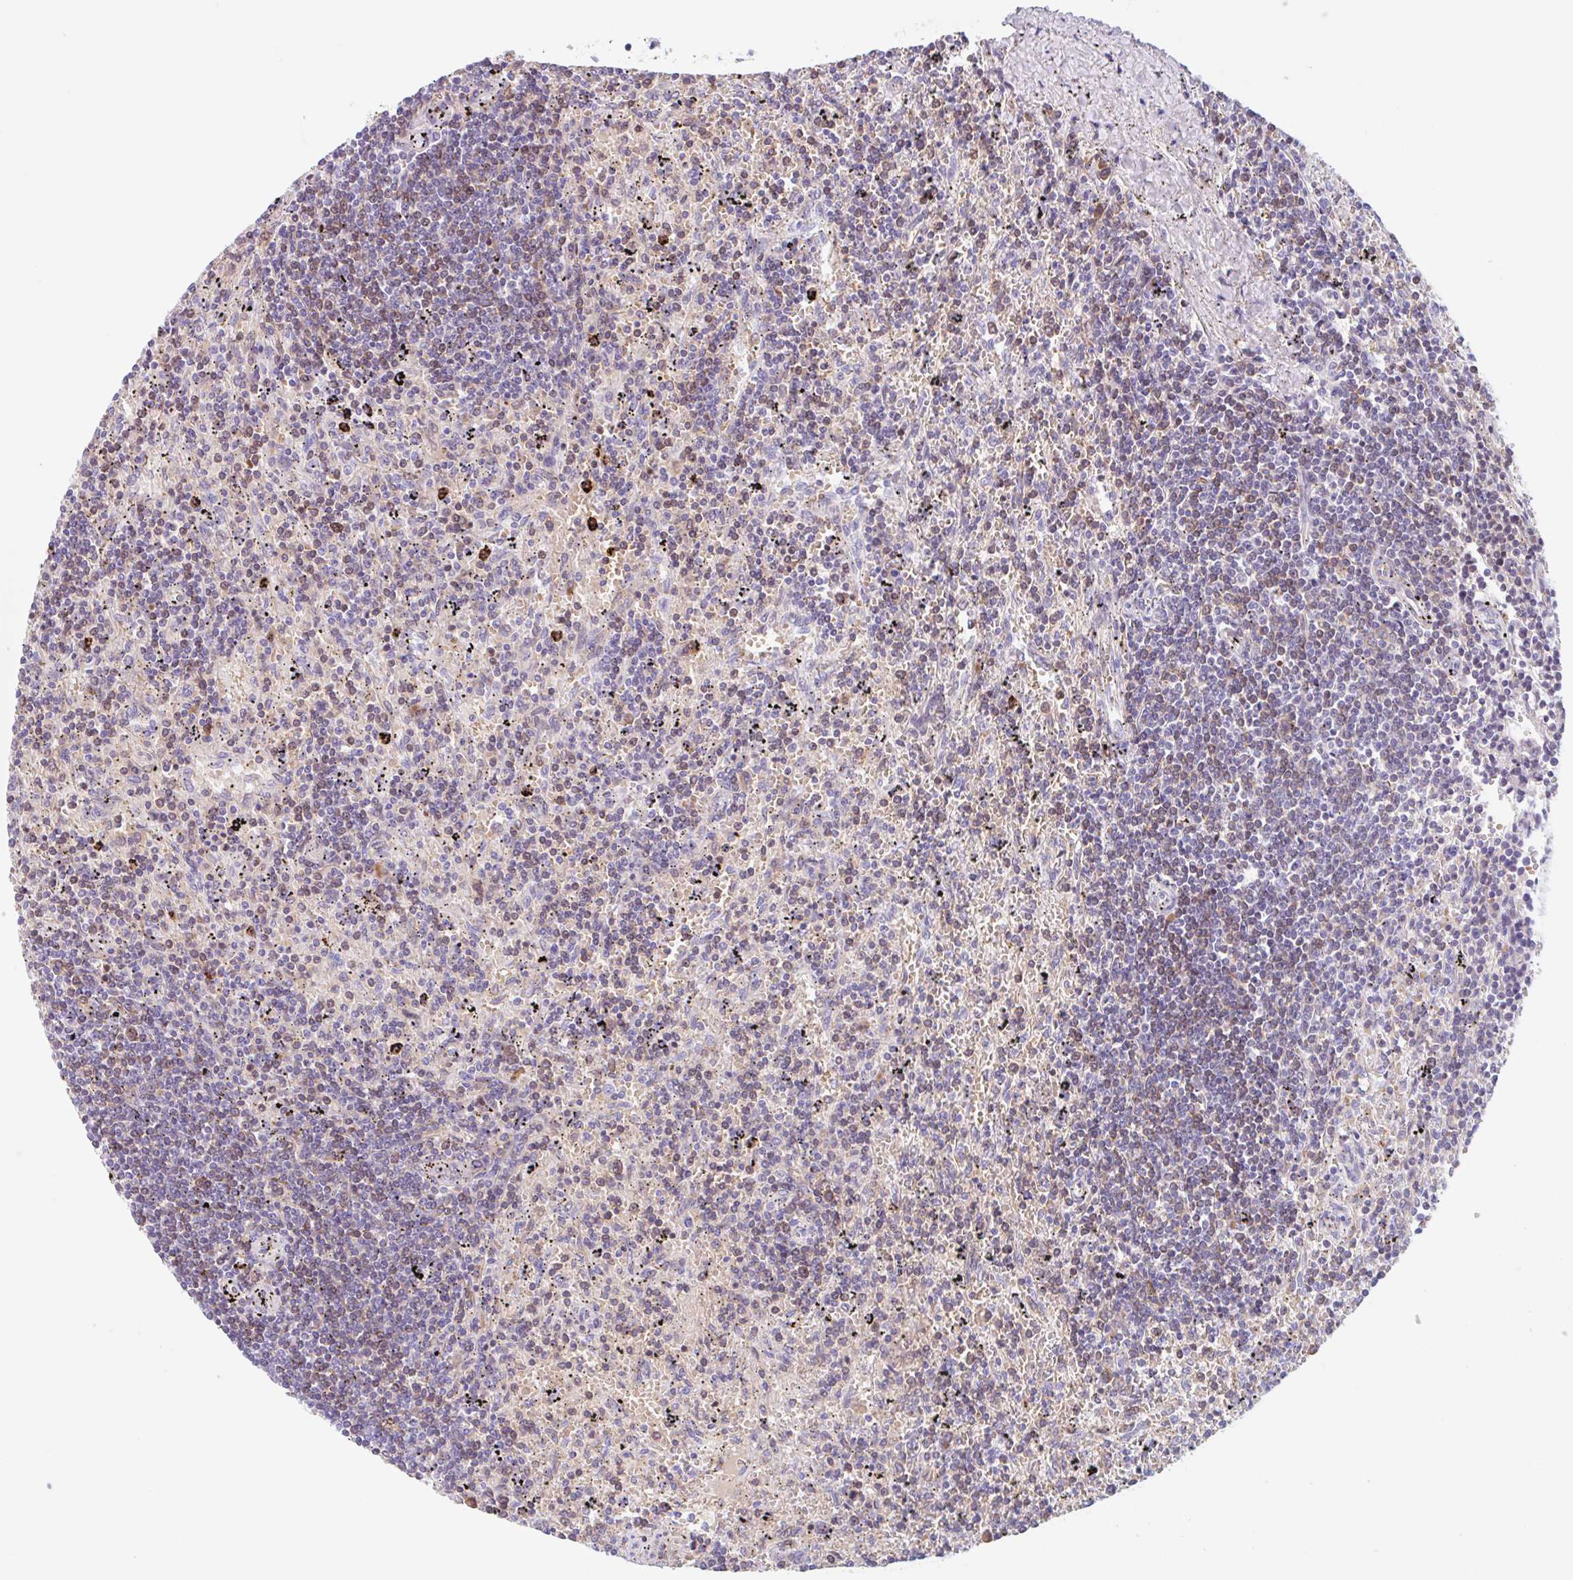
{"staining": {"intensity": "moderate", "quantity": "25%-75%", "location": "cytoplasmic/membranous"}, "tissue": "lymphoma", "cell_type": "Tumor cells", "image_type": "cancer", "snomed": [{"axis": "morphology", "description": "Malignant lymphoma, non-Hodgkin's type, Low grade"}, {"axis": "topography", "description": "Spleen"}], "caption": "An image of lymphoma stained for a protein demonstrates moderate cytoplasmic/membranous brown staining in tumor cells.", "gene": "ANKRD9", "patient": {"sex": "male", "age": 76}}